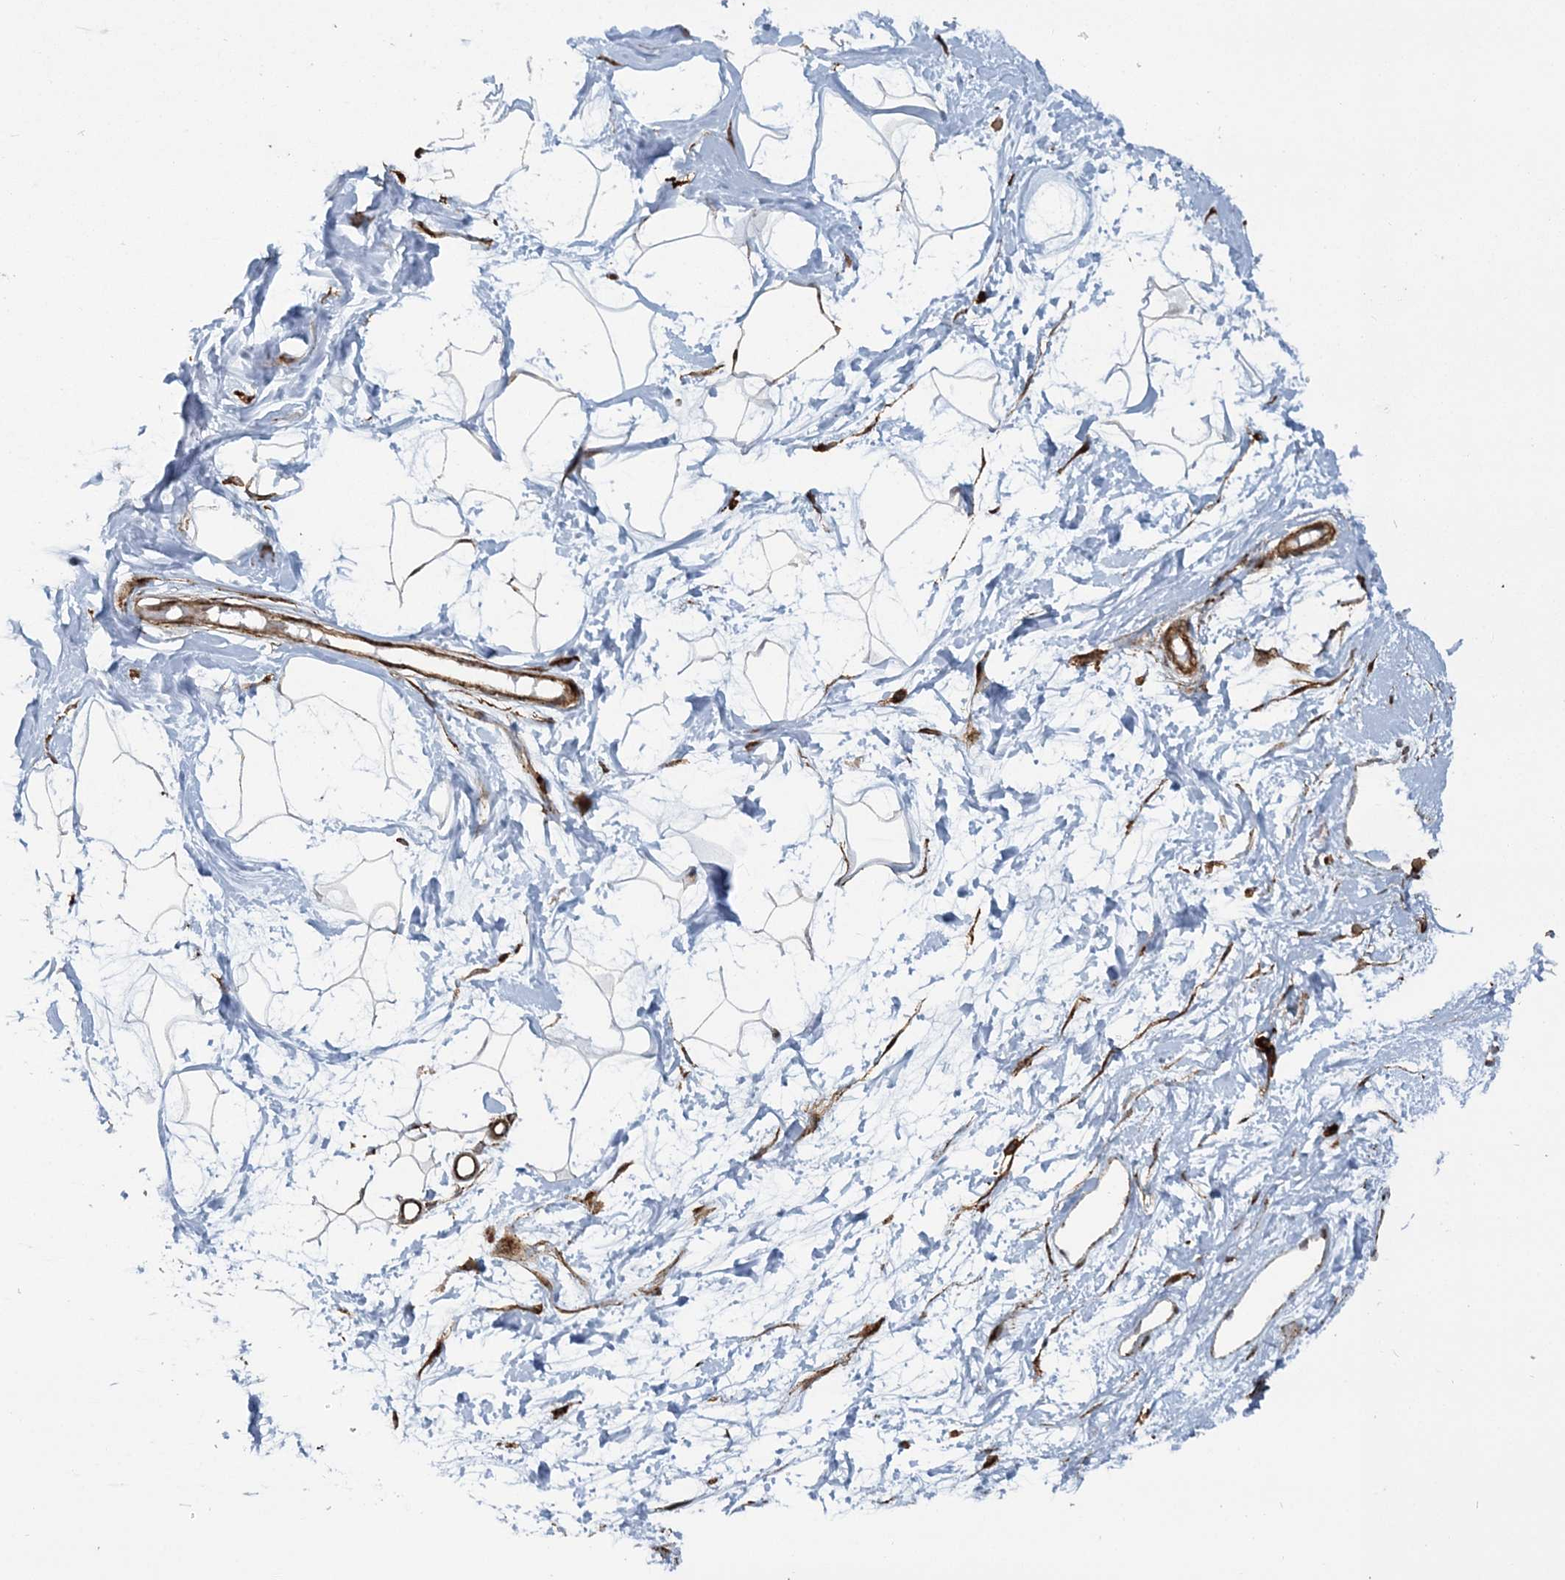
{"staining": {"intensity": "negative", "quantity": "none", "location": "none"}, "tissue": "breast", "cell_type": "Adipocytes", "image_type": "normal", "snomed": [{"axis": "morphology", "description": "Normal tissue, NOS"}, {"axis": "topography", "description": "Breast"}], "caption": "Immunohistochemical staining of normal breast reveals no significant expression in adipocytes. Nuclei are stained in blue.", "gene": "TRAF3IP2", "patient": {"sex": "female", "age": 45}}